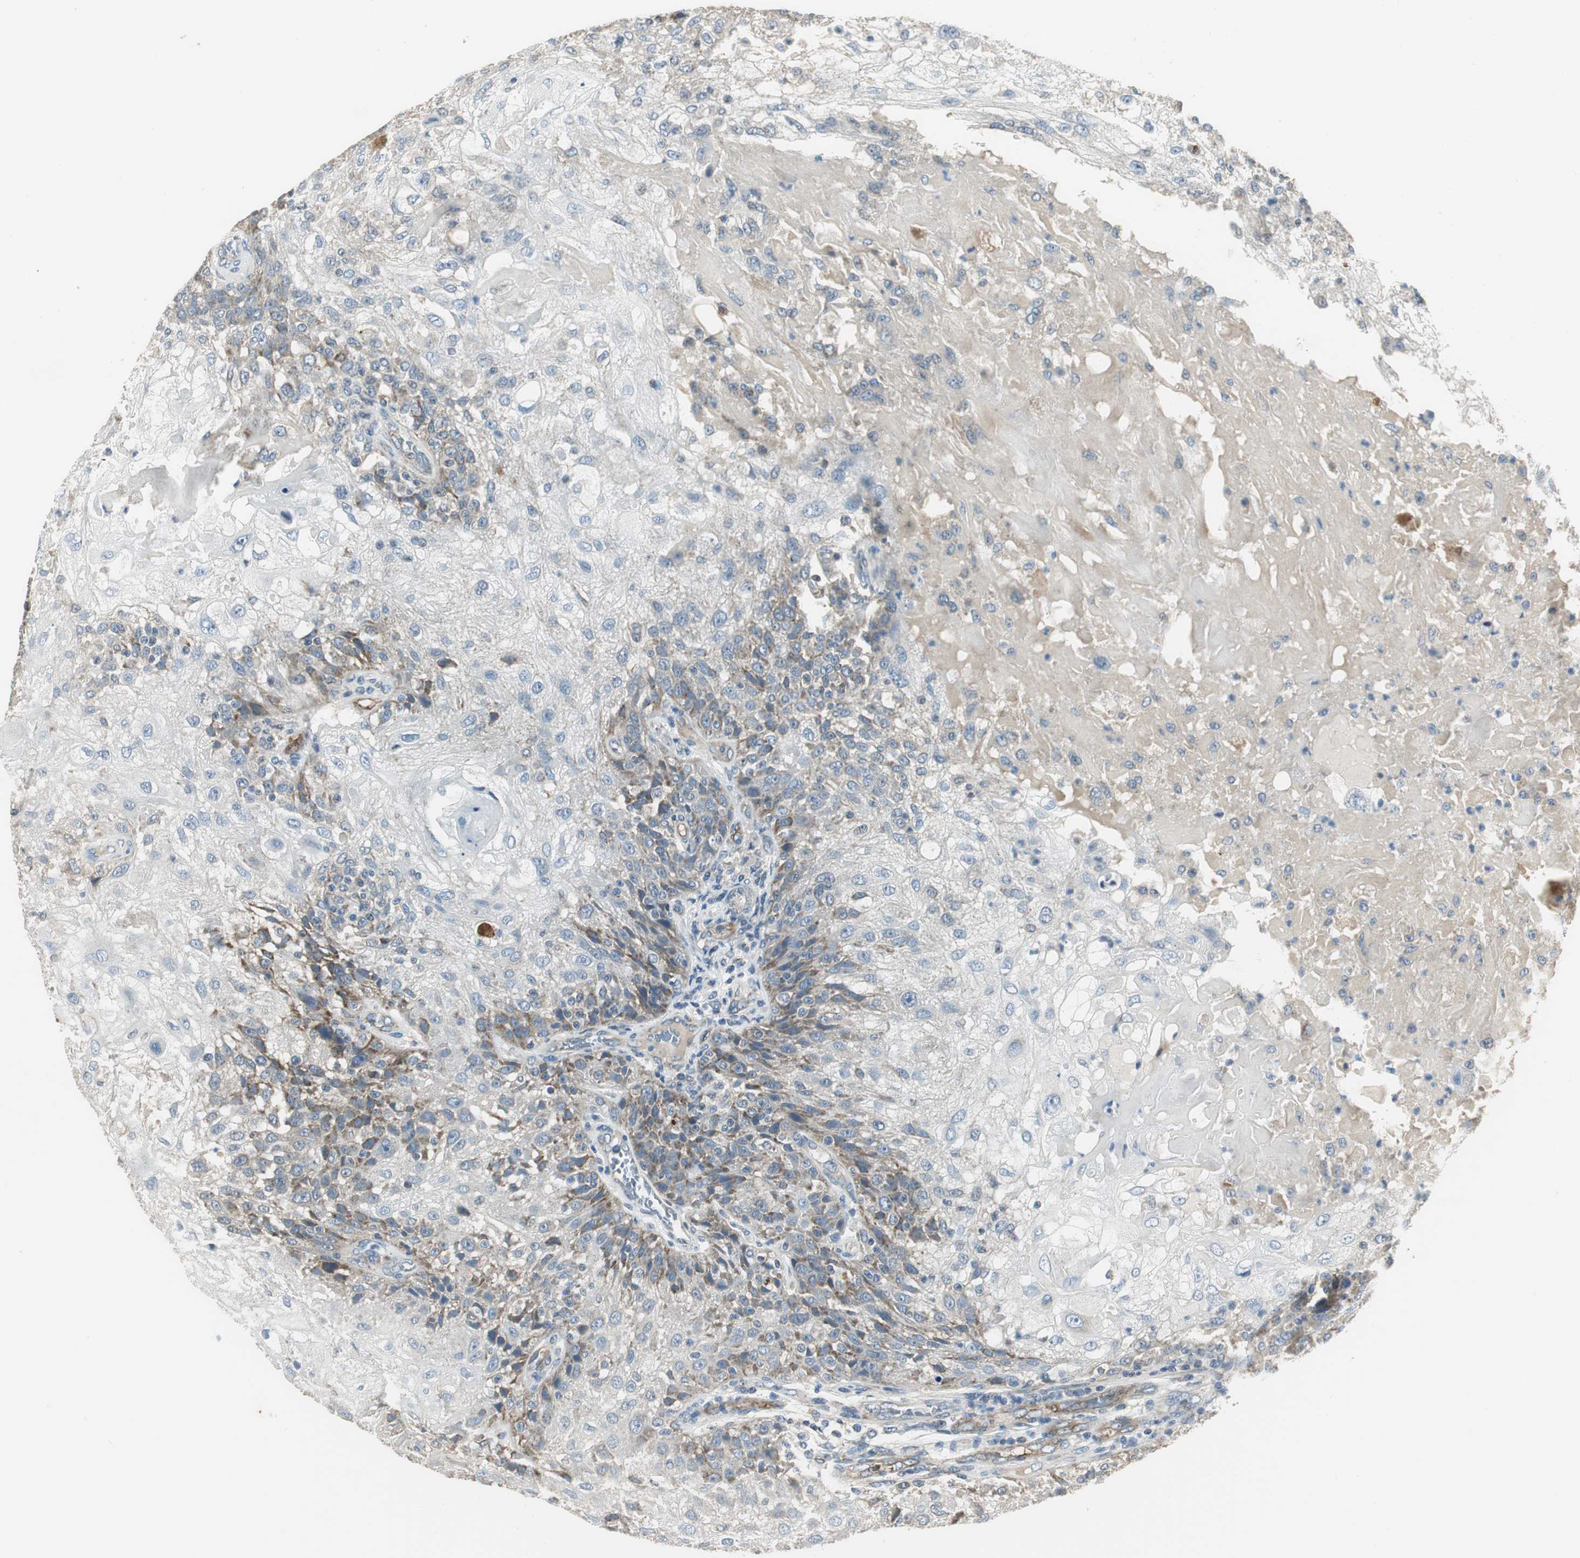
{"staining": {"intensity": "moderate", "quantity": "25%-75%", "location": "cytoplasmic/membranous"}, "tissue": "skin cancer", "cell_type": "Tumor cells", "image_type": "cancer", "snomed": [{"axis": "morphology", "description": "Normal tissue, NOS"}, {"axis": "morphology", "description": "Squamous cell carcinoma, NOS"}, {"axis": "topography", "description": "Skin"}], "caption": "Protein staining shows moderate cytoplasmic/membranous positivity in approximately 25%-75% of tumor cells in skin cancer (squamous cell carcinoma).", "gene": "MSTO1", "patient": {"sex": "female", "age": 83}}